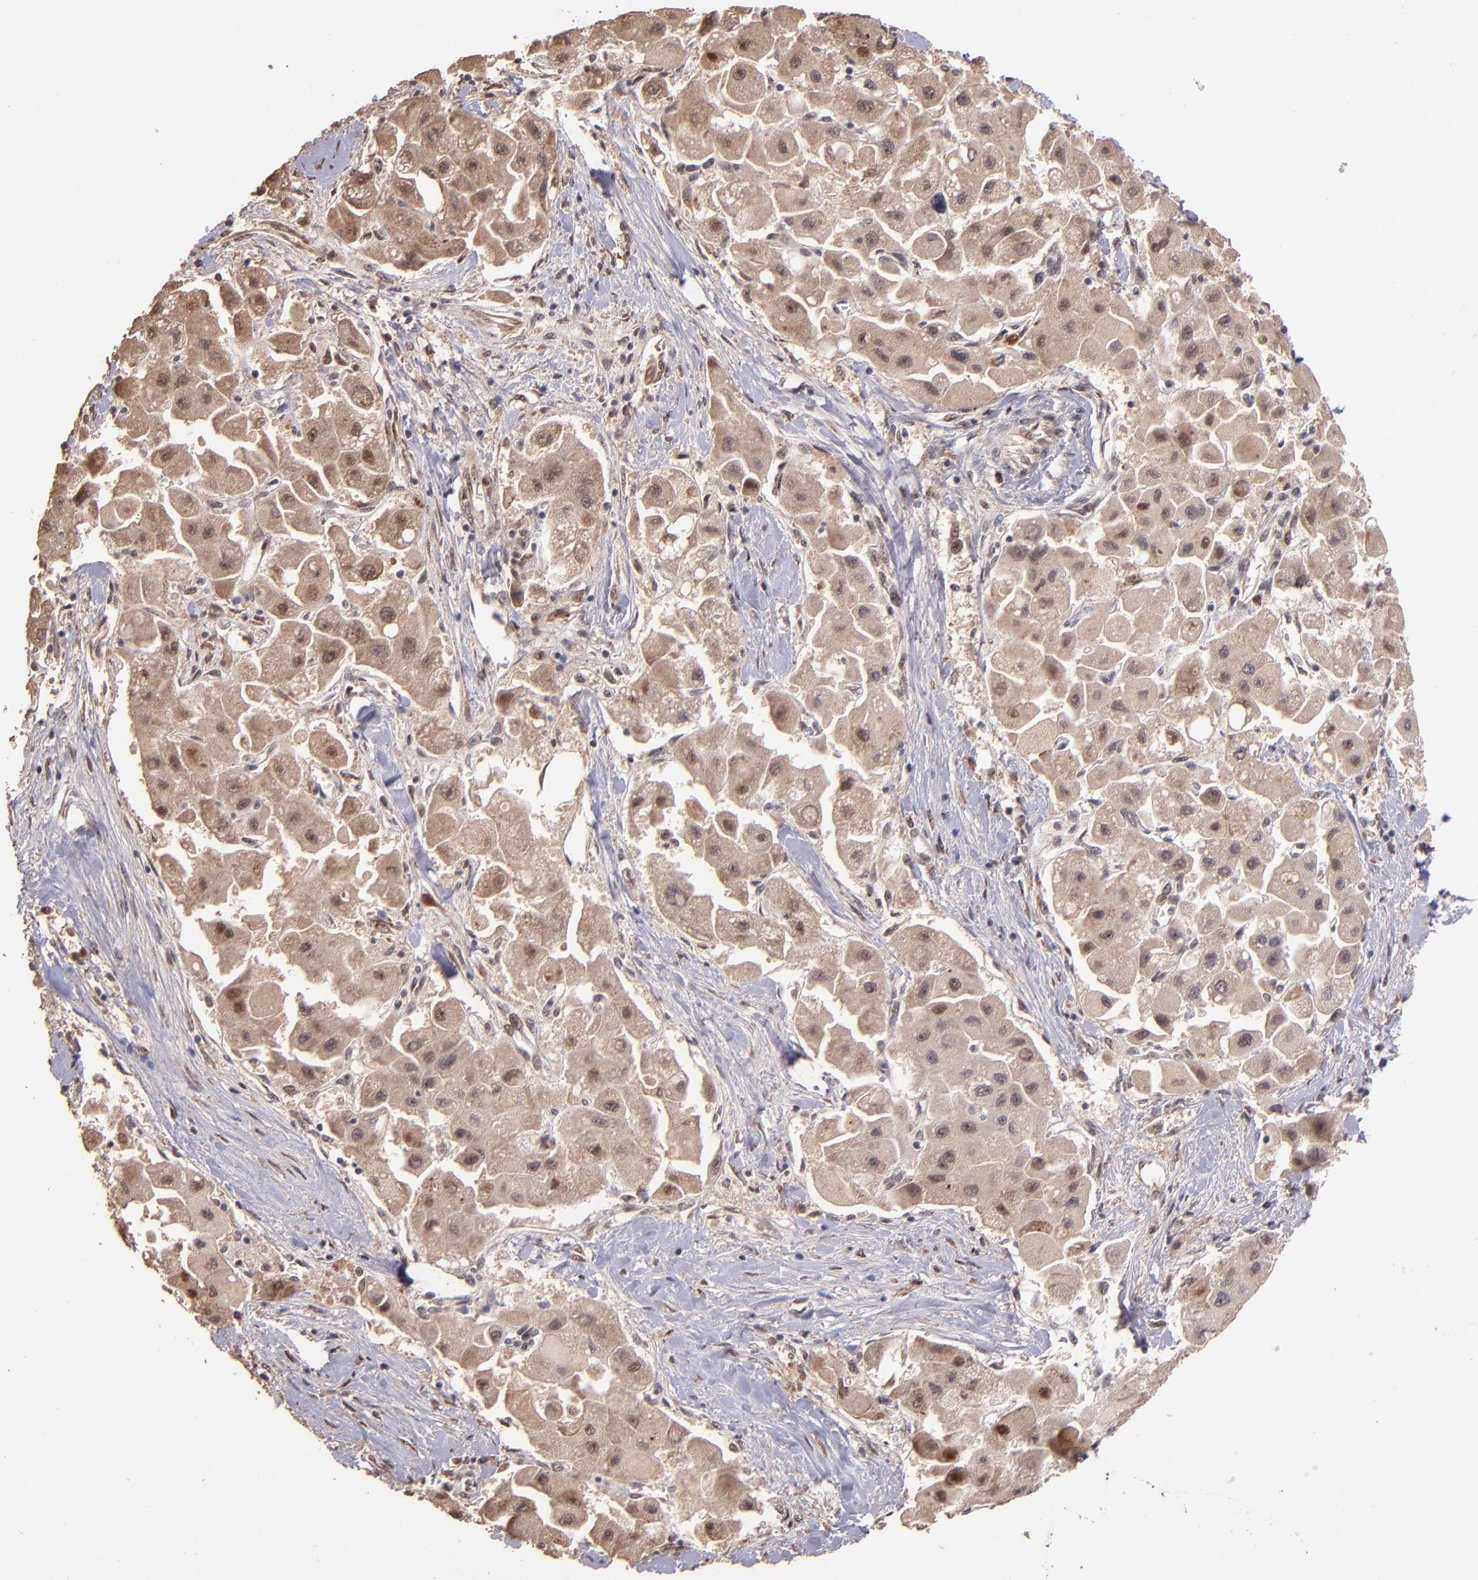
{"staining": {"intensity": "moderate", "quantity": ">75%", "location": "cytoplasmic/membranous,nuclear"}, "tissue": "liver cancer", "cell_type": "Tumor cells", "image_type": "cancer", "snomed": [{"axis": "morphology", "description": "Carcinoma, Hepatocellular, NOS"}, {"axis": "topography", "description": "Liver"}], "caption": "Immunohistochemistry (IHC) photomicrograph of neoplastic tissue: human liver cancer (hepatocellular carcinoma) stained using IHC shows medium levels of moderate protein expression localized specifically in the cytoplasmic/membranous and nuclear of tumor cells, appearing as a cytoplasmic/membranous and nuclear brown color.", "gene": "EAPP", "patient": {"sex": "male", "age": 24}}